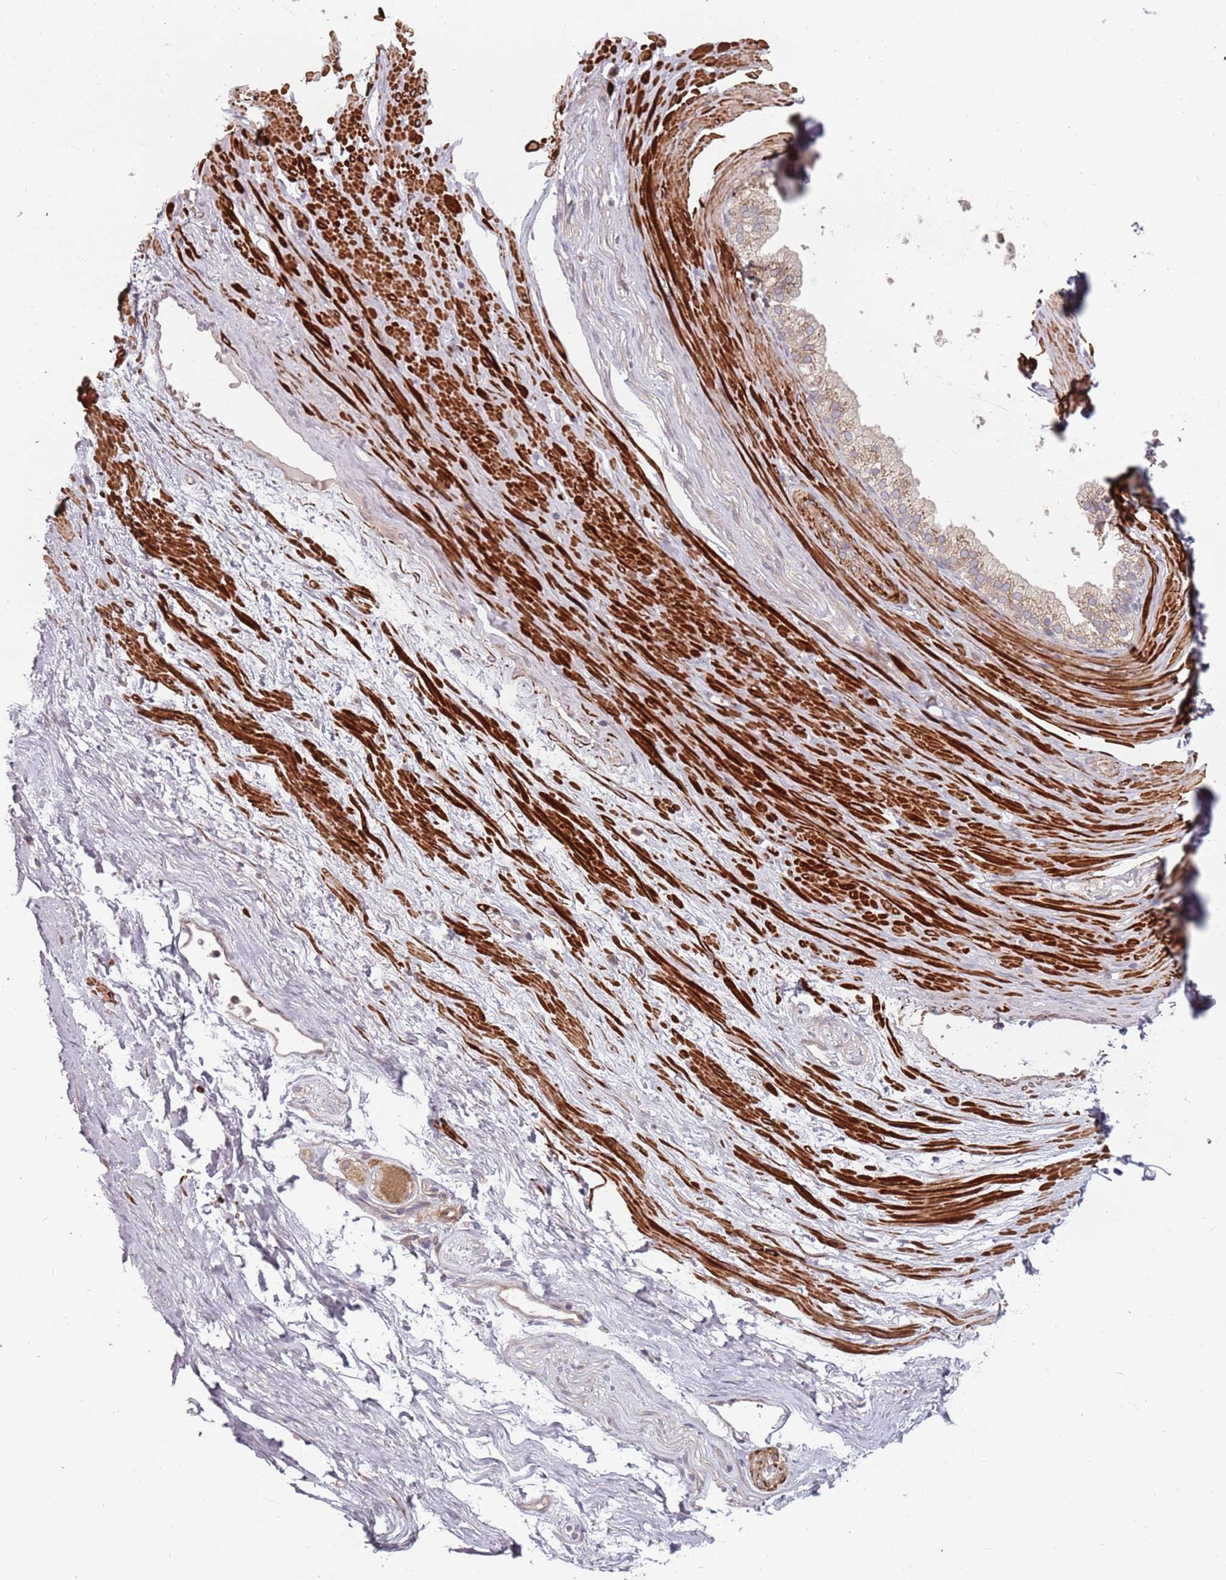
{"staining": {"intensity": "negative", "quantity": "none", "location": "none"}, "tissue": "adipose tissue", "cell_type": "Adipocytes", "image_type": "normal", "snomed": [{"axis": "morphology", "description": "Normal tissue, NOS"}, {"axis": "morphology", "description": "Adenocarcinoma, Low grade"}, {"axis": "topography", "description": "Prostate"}, {"axis": "topography", "description": "Peripheral nerve tissue"}], "caption": "Benign adipose tissue was stained to show a protein in brown. There is no significant positivity in adipocytes.", "gene": "PLD6", "patient": {"sex": "male", "age": 63}}